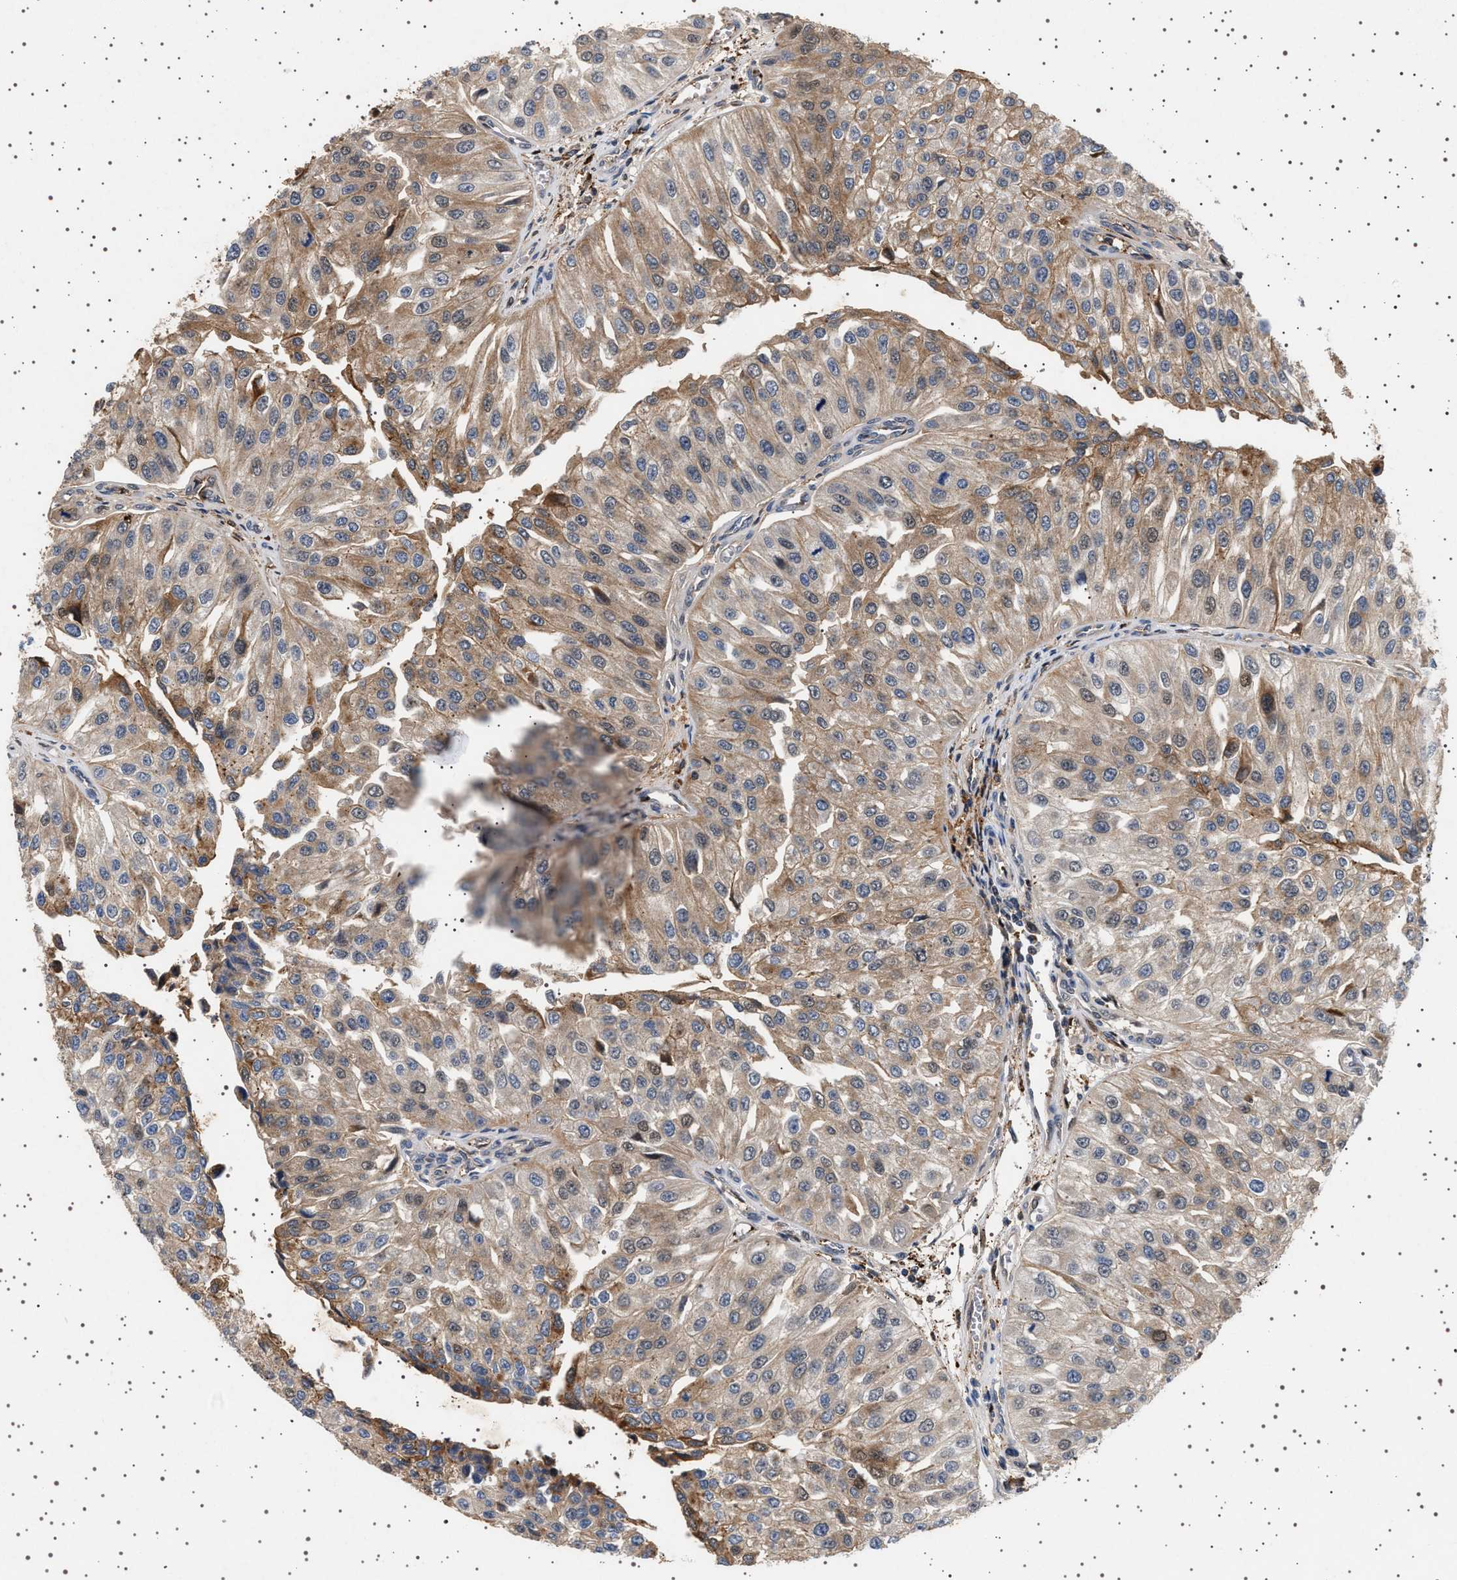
{"staining": {"intensity": "moderate", "quantity": "<25%", "location": "cytoplasmic/membranous"}, "tissue": "urothelial cancer", "cell_type": "Tumor cells", "image_type": "cancer", "snomed": [{"axis": "morphology", "description": "Urothelial carcinoma, High grade"}, {"axis": "topography", "description": "Kidney"}, {"axis": "topography", "description": "Urinary bladder"}], "caption": "This photomicrograph exhibits immunohistochemistry (IHC) staining of human high-grade urothelial carcinoma, with low moderate cytoplasmic/membranous positivity in about <25% of tumor cells.", "gene": "FICD", "patient": {"sex": "male", "age": 77}}